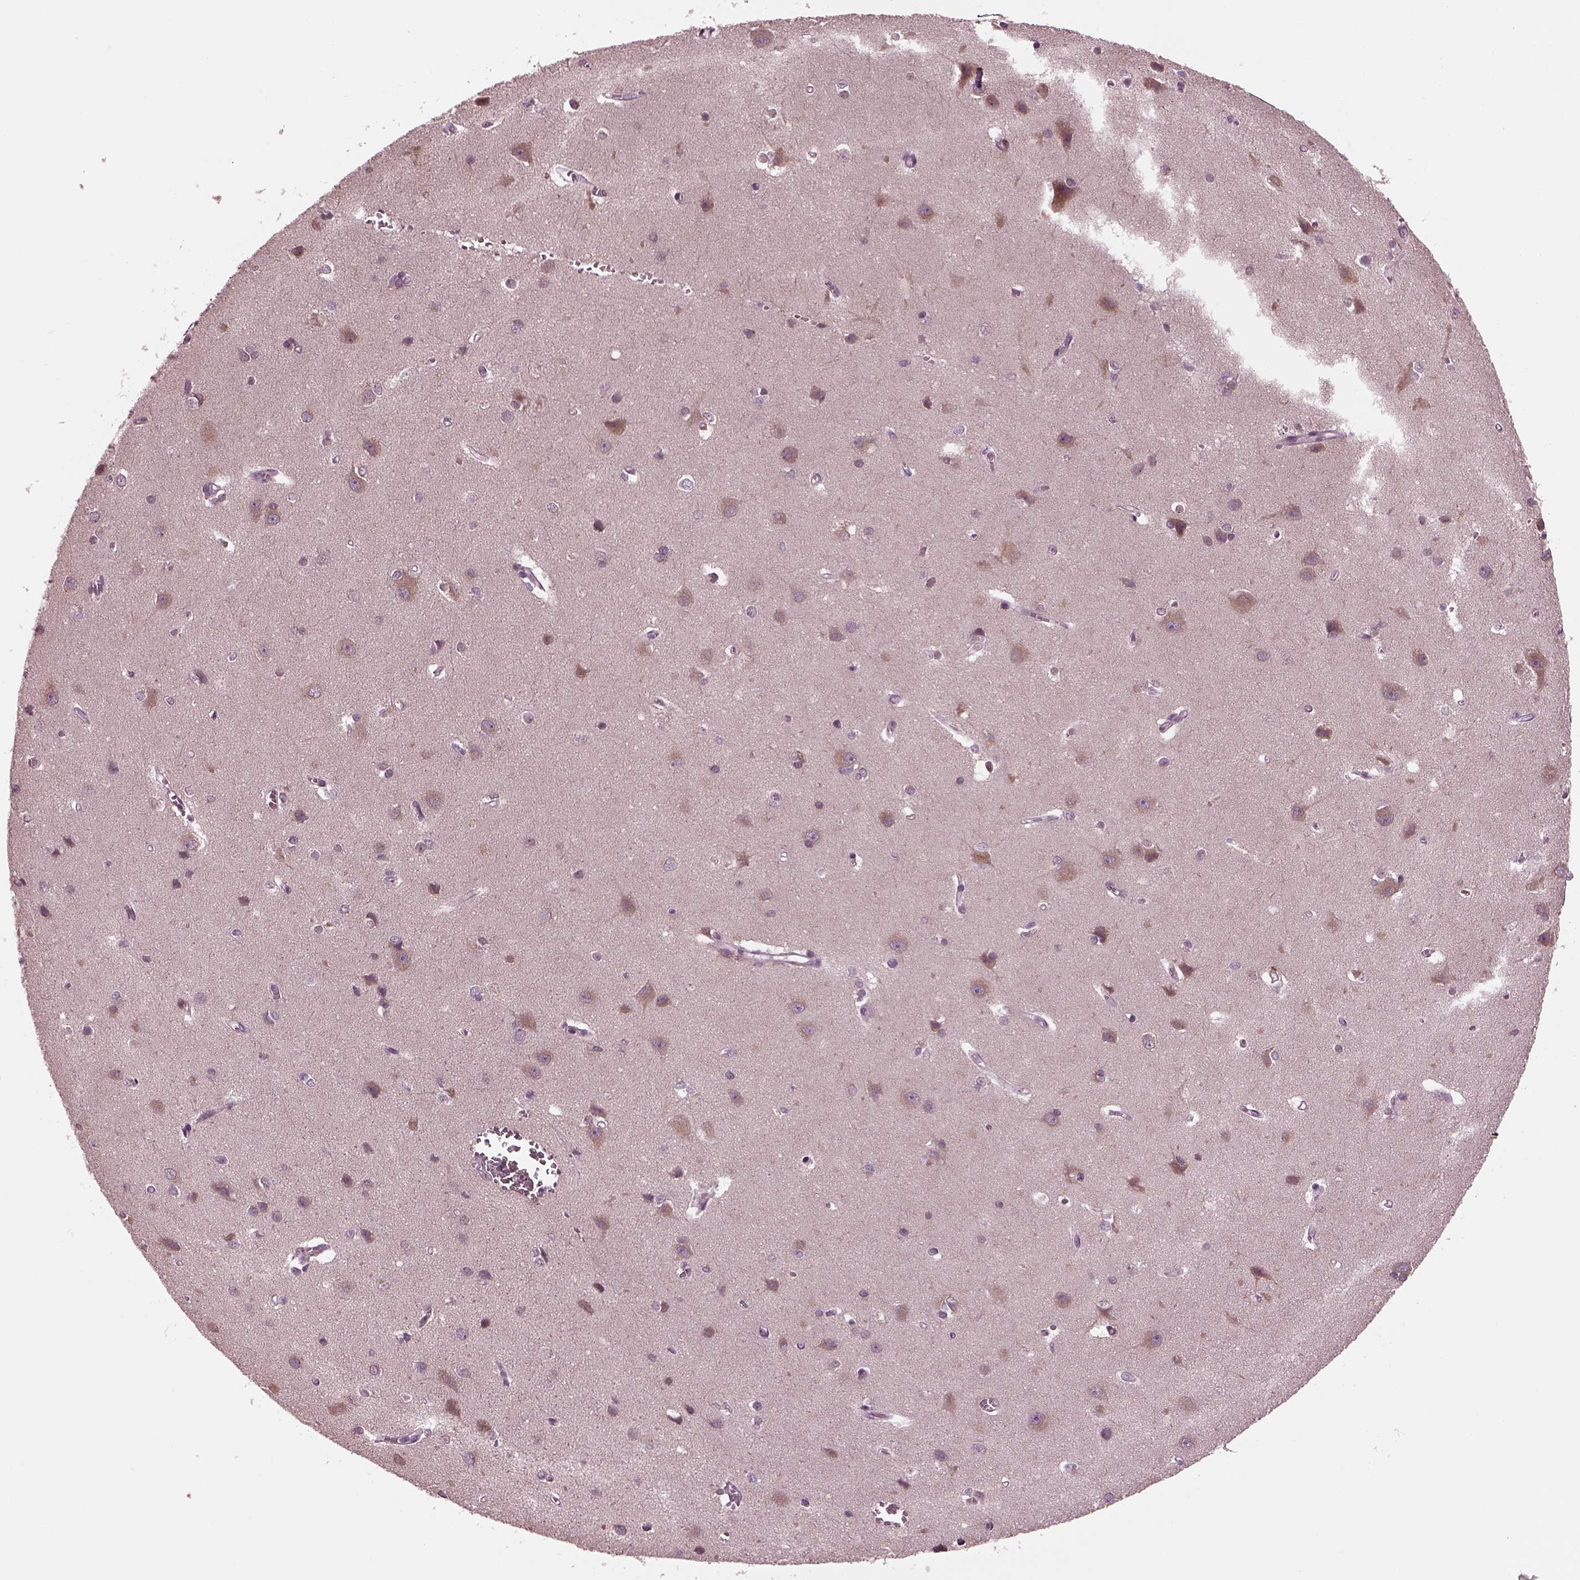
{"staining": {"intensity": "negative", "quantity": "none", "location": "none"}, "tissue": "cerebral cortex", "cell_type": "Endothelial cells", "image_type": "normal", "snomed": [{"axis": "morphology", "description": "Normal tissue, NOS"}, {"axis": "topography", "description": "Cerebral cortex"}], "caption": "Immunohistochemistry (IHC) micrograph of unremarkable cerebral cortex: human cerebral cortex stained with DAB displays no significant protein positivity in endothelial cells.", "gene": "CLCN4", "patient": {"sex": "male", "age": 37}}